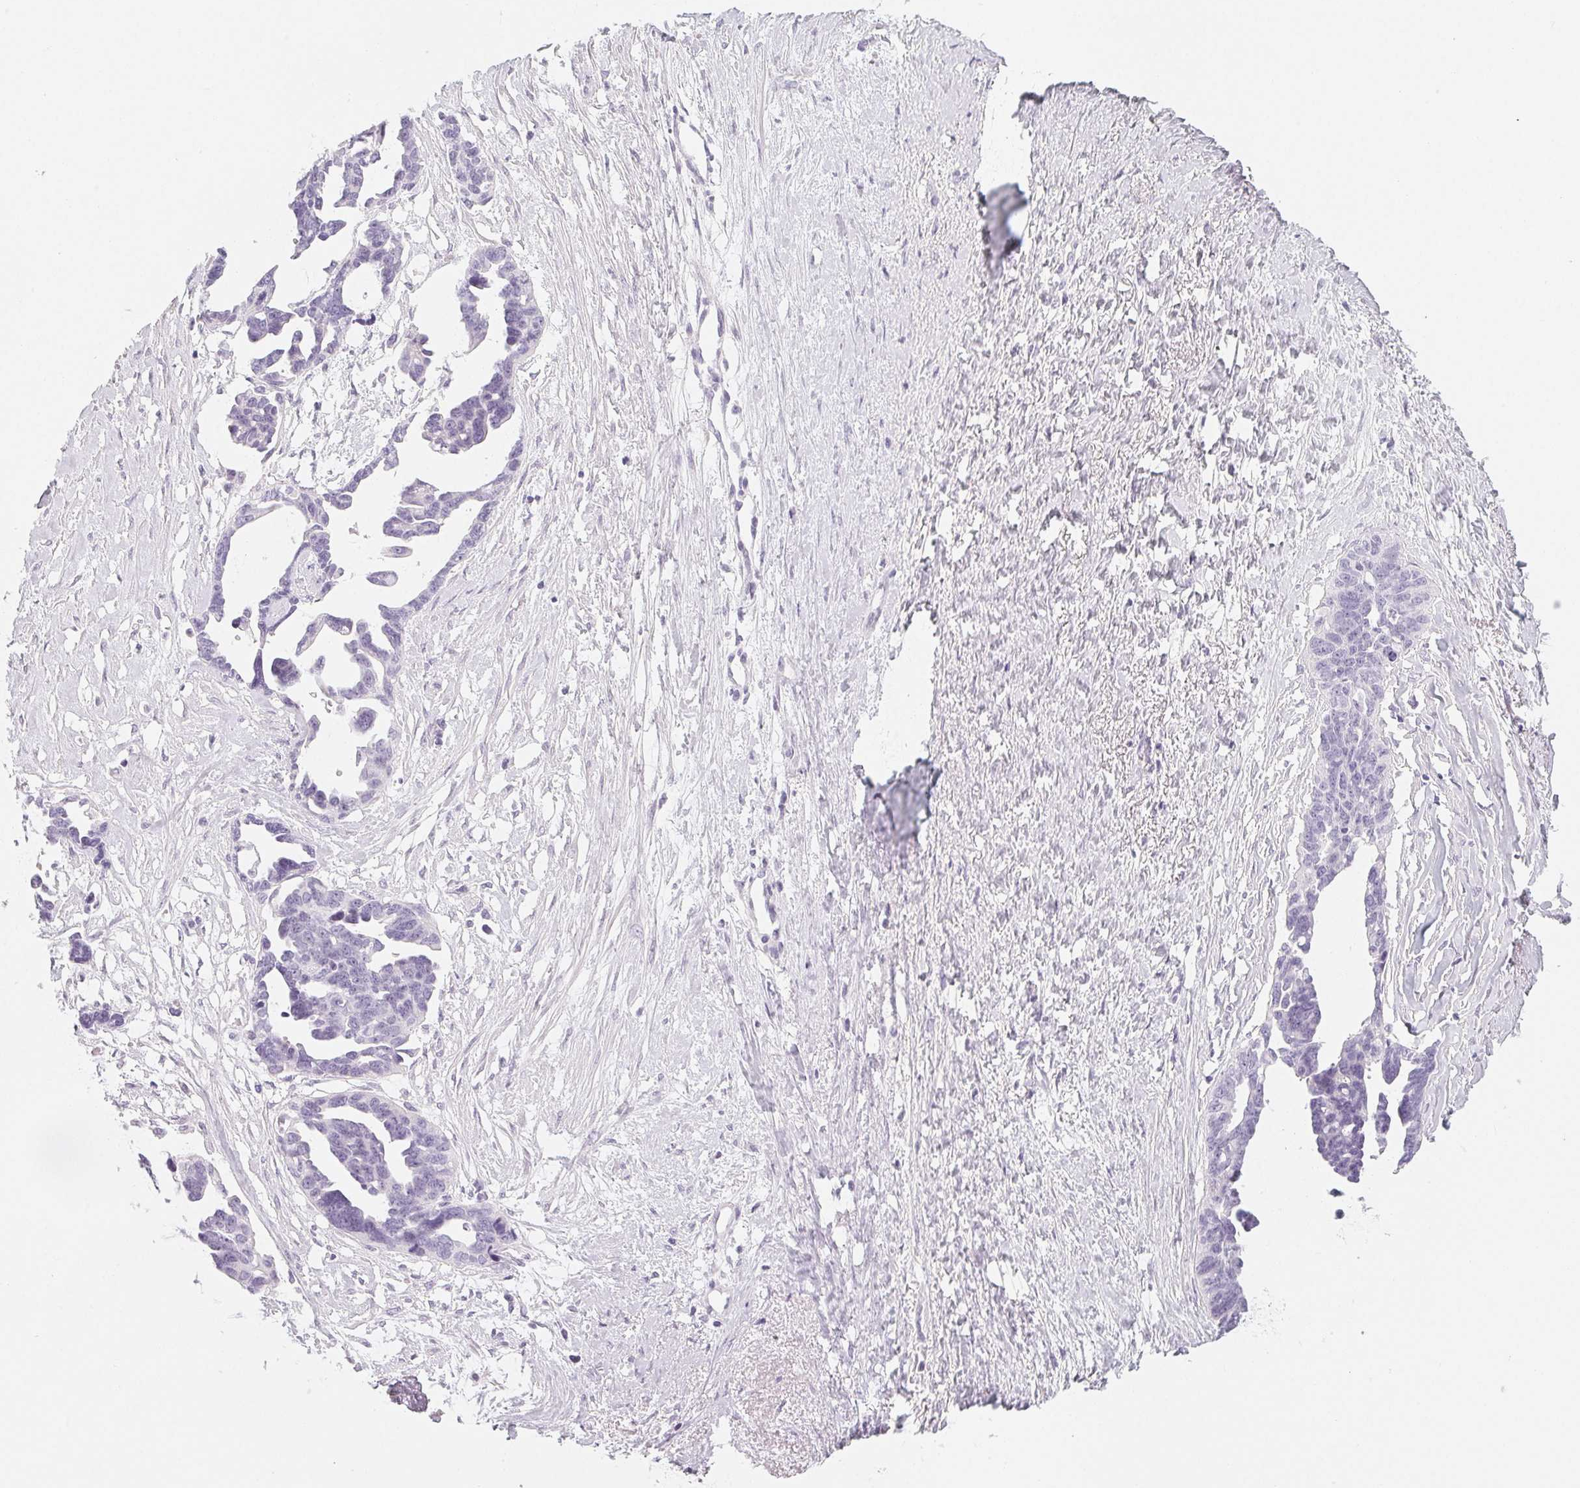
{"staining": {"intensity": "negative", "quantity": "none", "location": "none"}, "tissue": "ovarian cancer", "cell_type": "Tumor cells", "image_type": "cancer", "snomed": [{"axis": "morphology", "description": "Cystadenocarcinoma, serous, NOS"}, {"axis": "topography", "description": "Ovary"}], "caption": "Tumor cells show no significant protein expression in serous cystadenocarcinoma (ovarian).", "gene": "SH3GL2", "patient": {"sex": "female", "age": 69}}